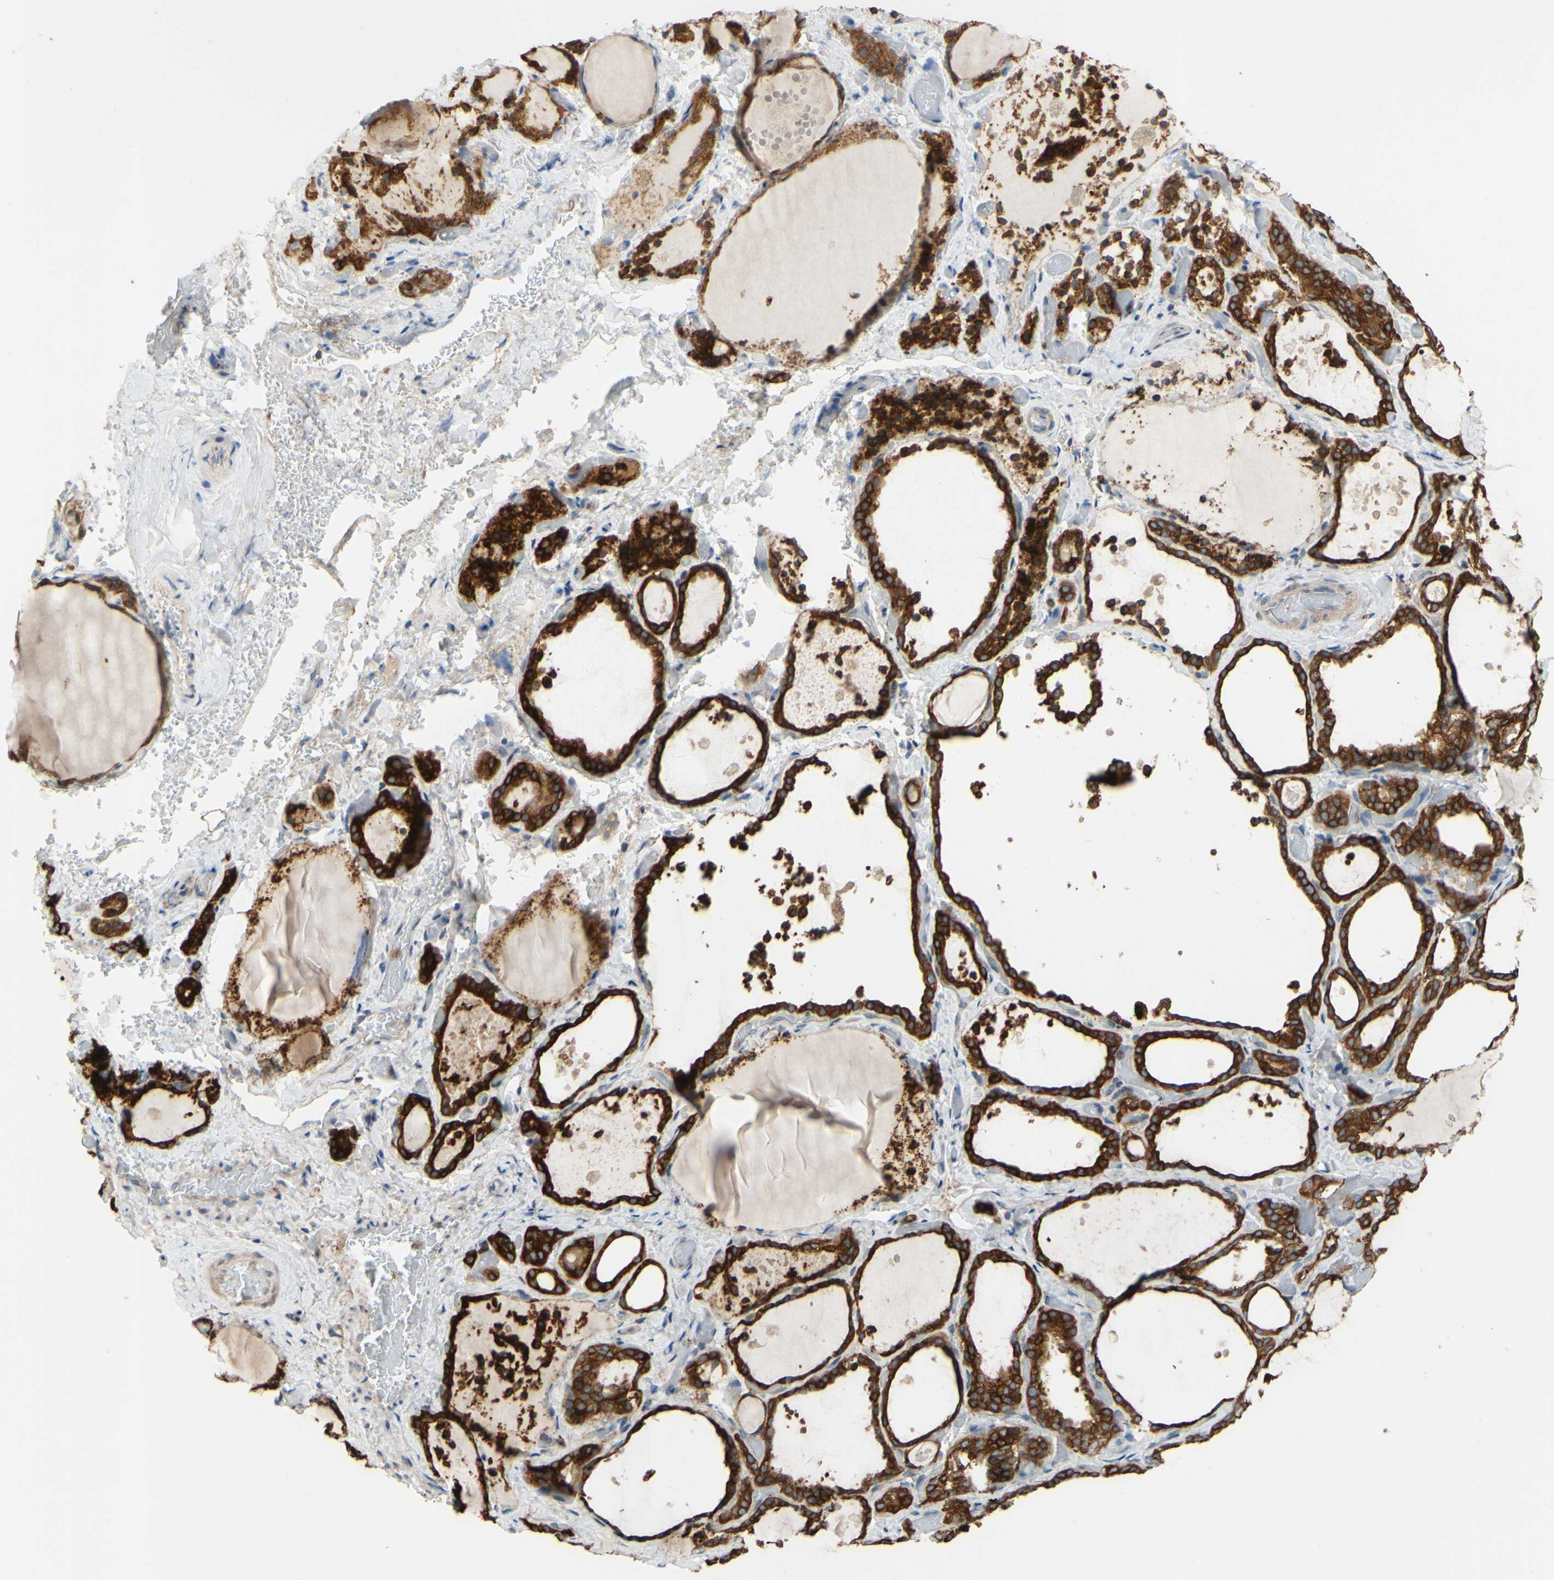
{"staining": {"intensity": "strong", "quantity": ">75%", "location": "cytoplasmic/membranous"}, "tissue": "thyroid gland", "cell_type": "Glandular cells", "image_type": "normal", "snomed": [{"axis": "morphology", "description": "Normal tissue, NOS"}, {"axis": "topography", "description": "Thyroid gland"}], "caption": "Thyroid gland stained with immunohistochemistry reveals strong cytoplasmic/membranous staining in about >75% of glandular cells. The protein is shown in brown color, while the nuclei are stained blue.", "gene": "POR", "patient": {"sex": "female", "age": 44}}